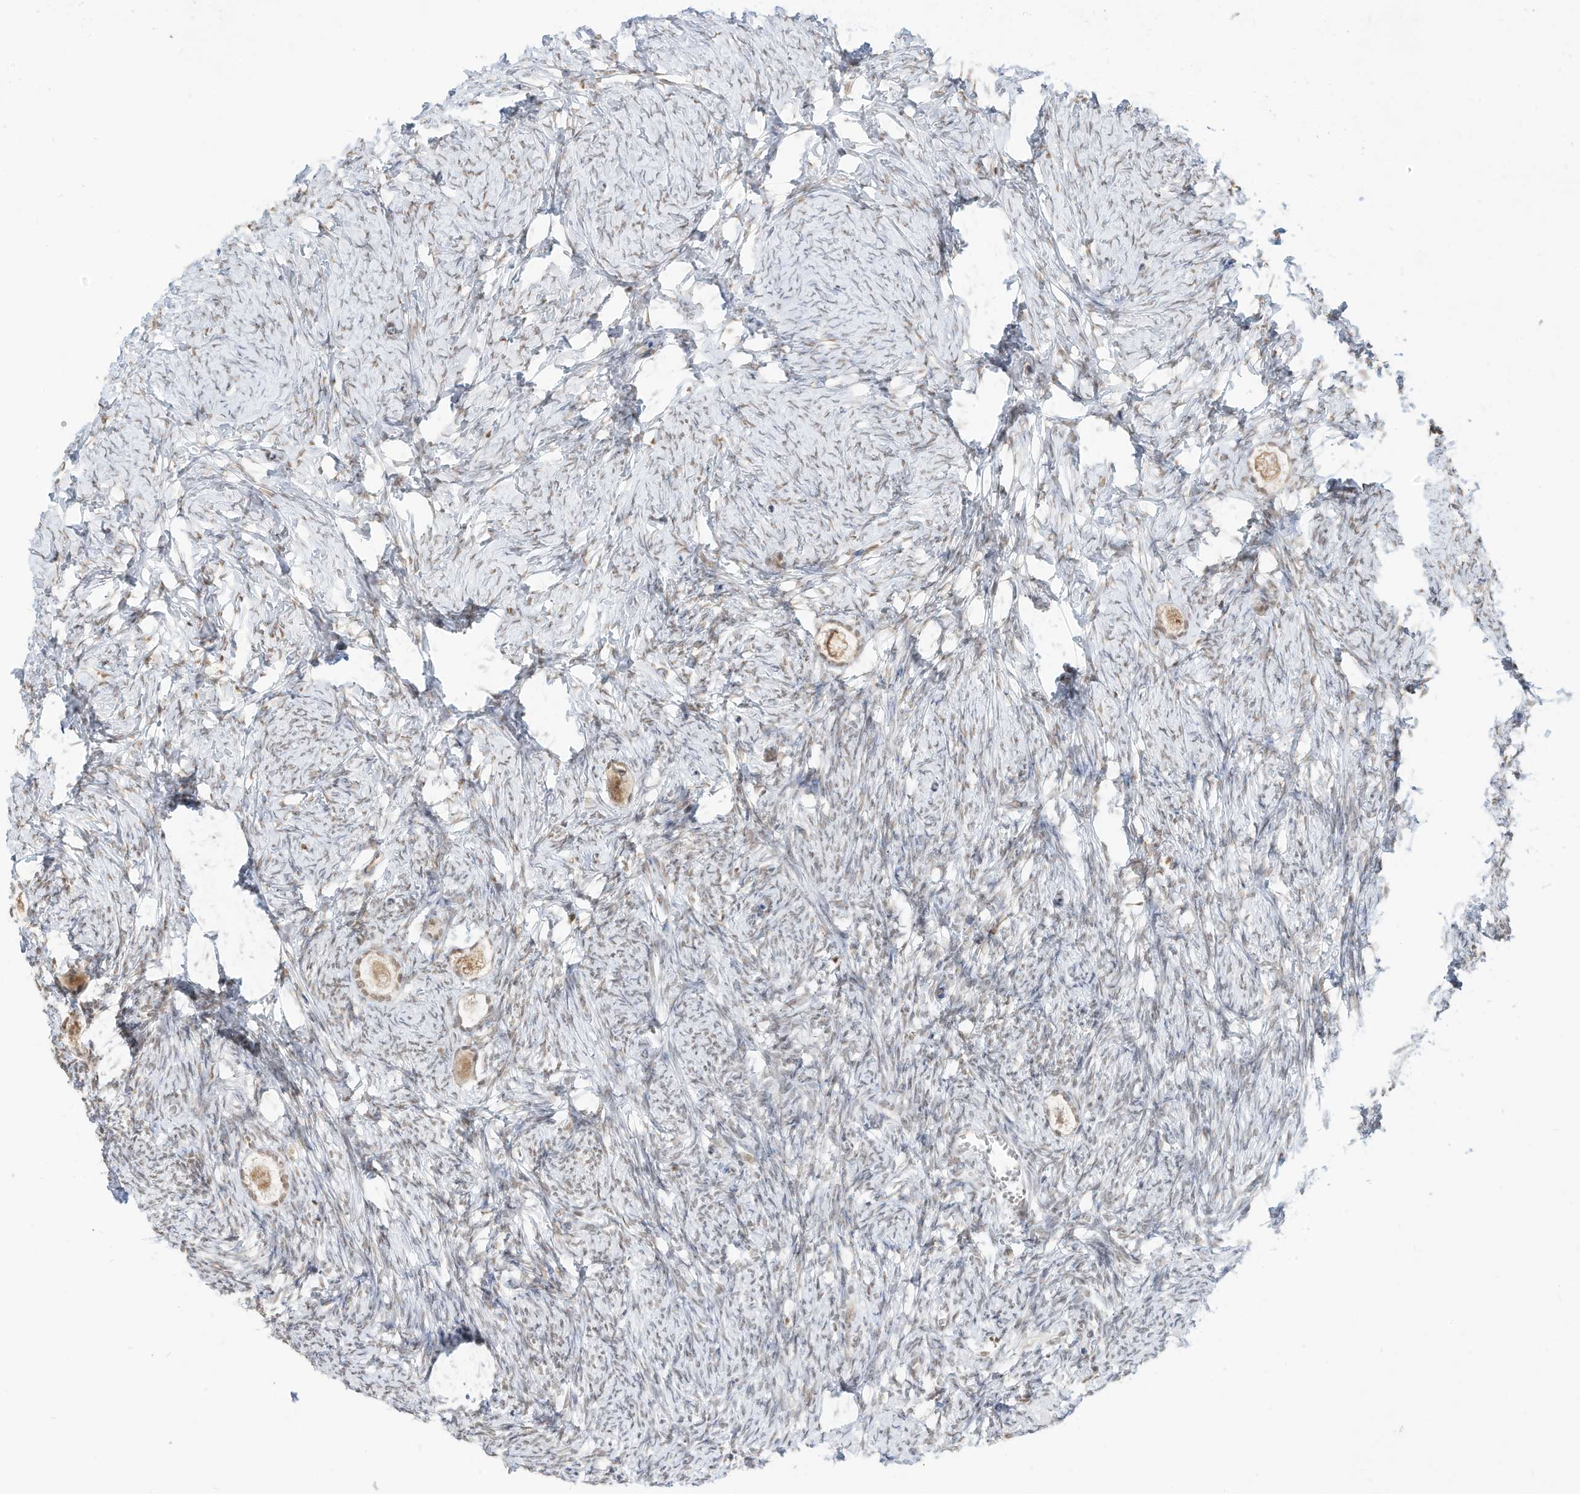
{"staining": {"intensity": "weak", "quantity": ">75%", "location": "nuclear"}, "tissue": "ovary", "cell_type": "Follicle cells", "image_type": "normal", "snomed": [{"axis": "morphology", "description": "Normal tissue, NOS"}, {"axis": "topography", "description": "Ovary"}], "caption": "Immunohistochemistry (IHC) staining of benign ovary, which reveals low levels of weak nuclear staining in about >75% of follicle cells indicating weak nuclear protein expression. The staining was performed using DAB (brown) for protein detection and nuclei were counterstained in hematoxylin (blue).", "gene": "NHSL1", "patient": {"sex": "female", "age": 27}}